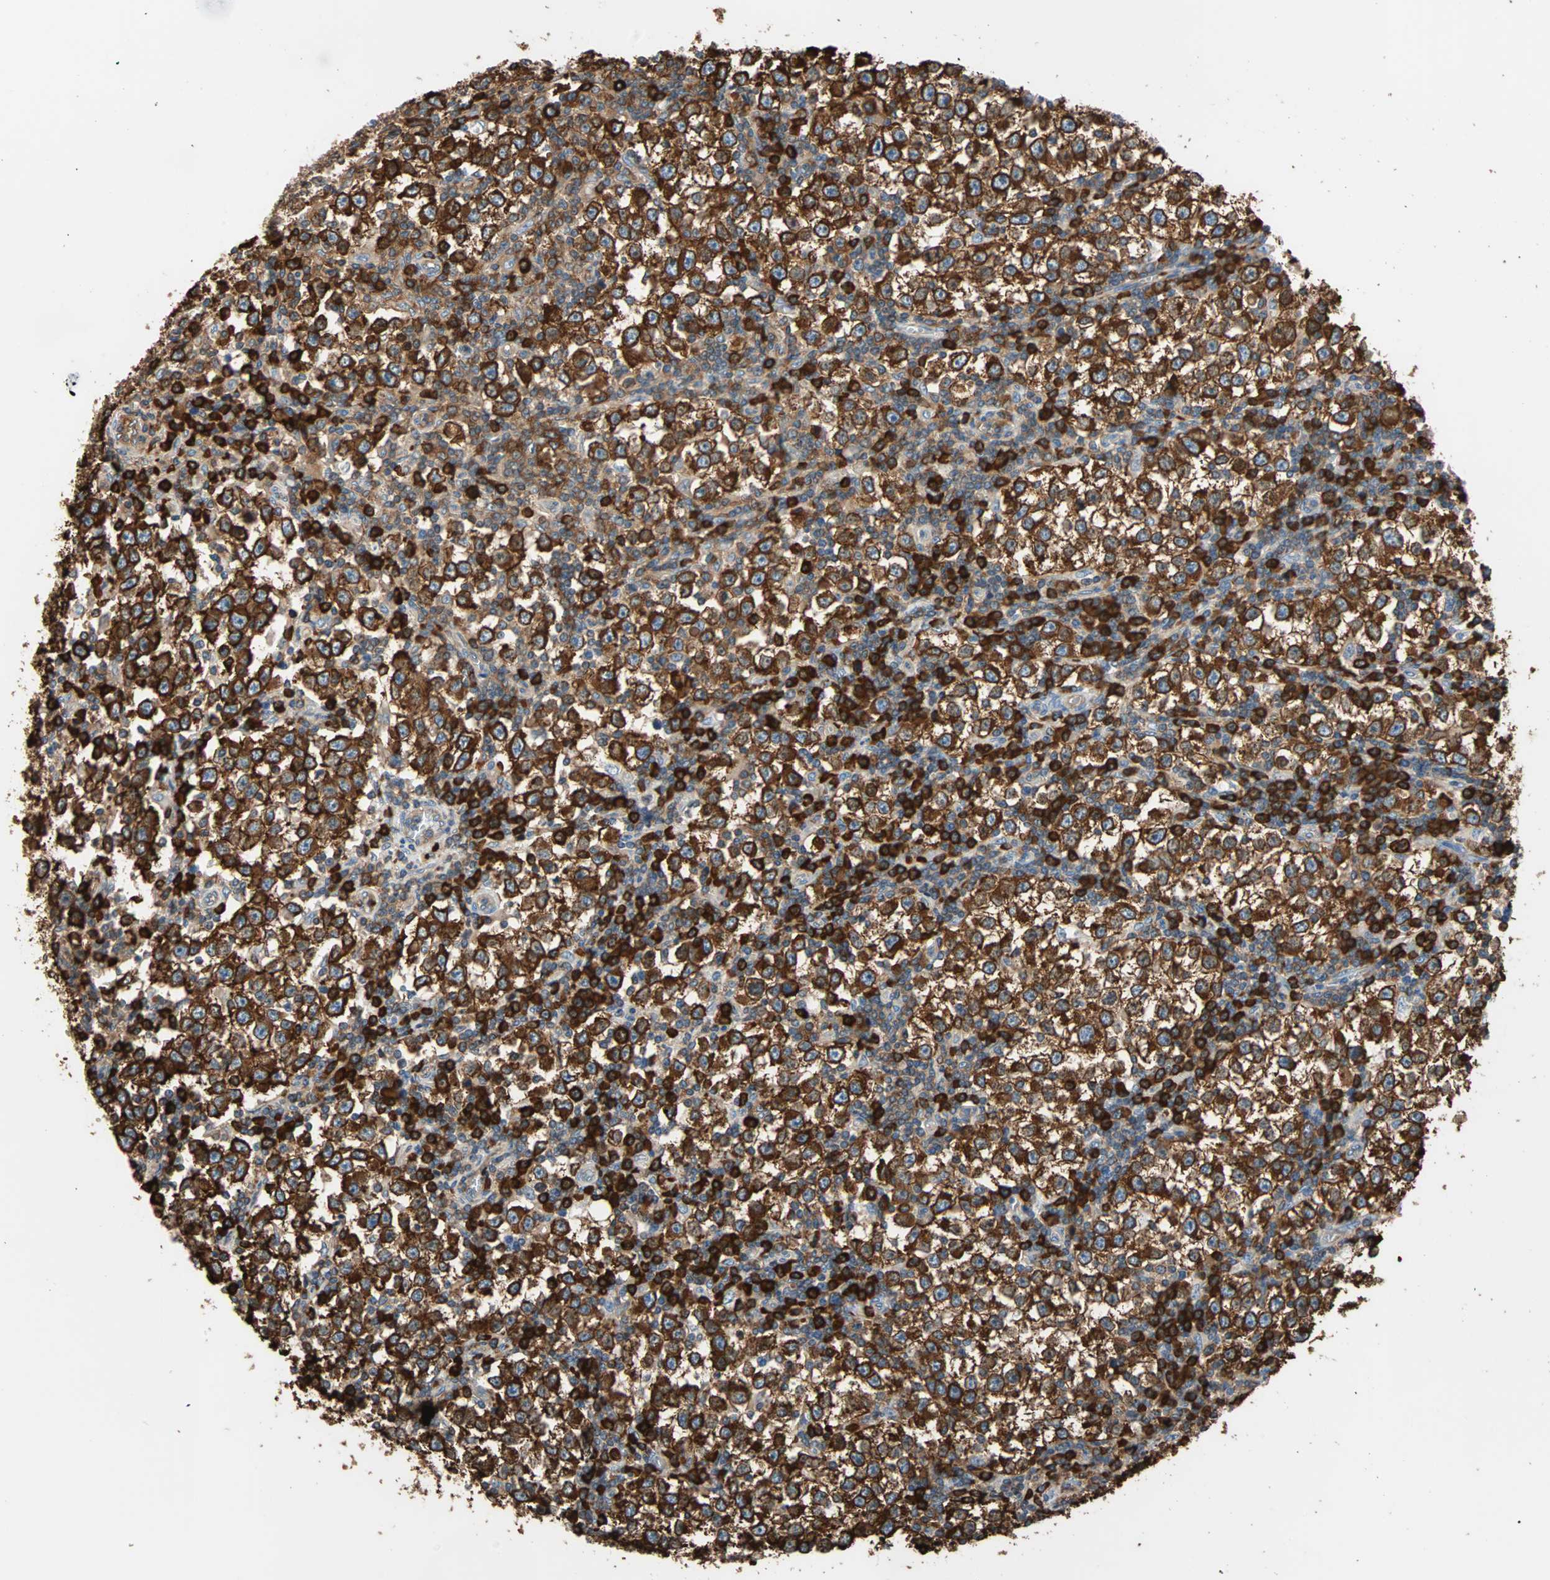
{"staining": {"intensity": "strong", "quantity": ">75%", "location": "cytoplasmic/membranous"}, "tissue": "testis cancer", "cell_type": "Tumor cells", "image_type": "cancer", "snomed": [{"axis": "morphology", "description": "Seminoma, NOS"}, {"axis": "topography", "description": "Testis"}], "caption": "A brown stain labels strong cytoplasmic/membranous expression of a protein in human seminoma (testis) tumor cells.", "gene": "EEF2", "patient": {"sex": "male", "age": 65}}